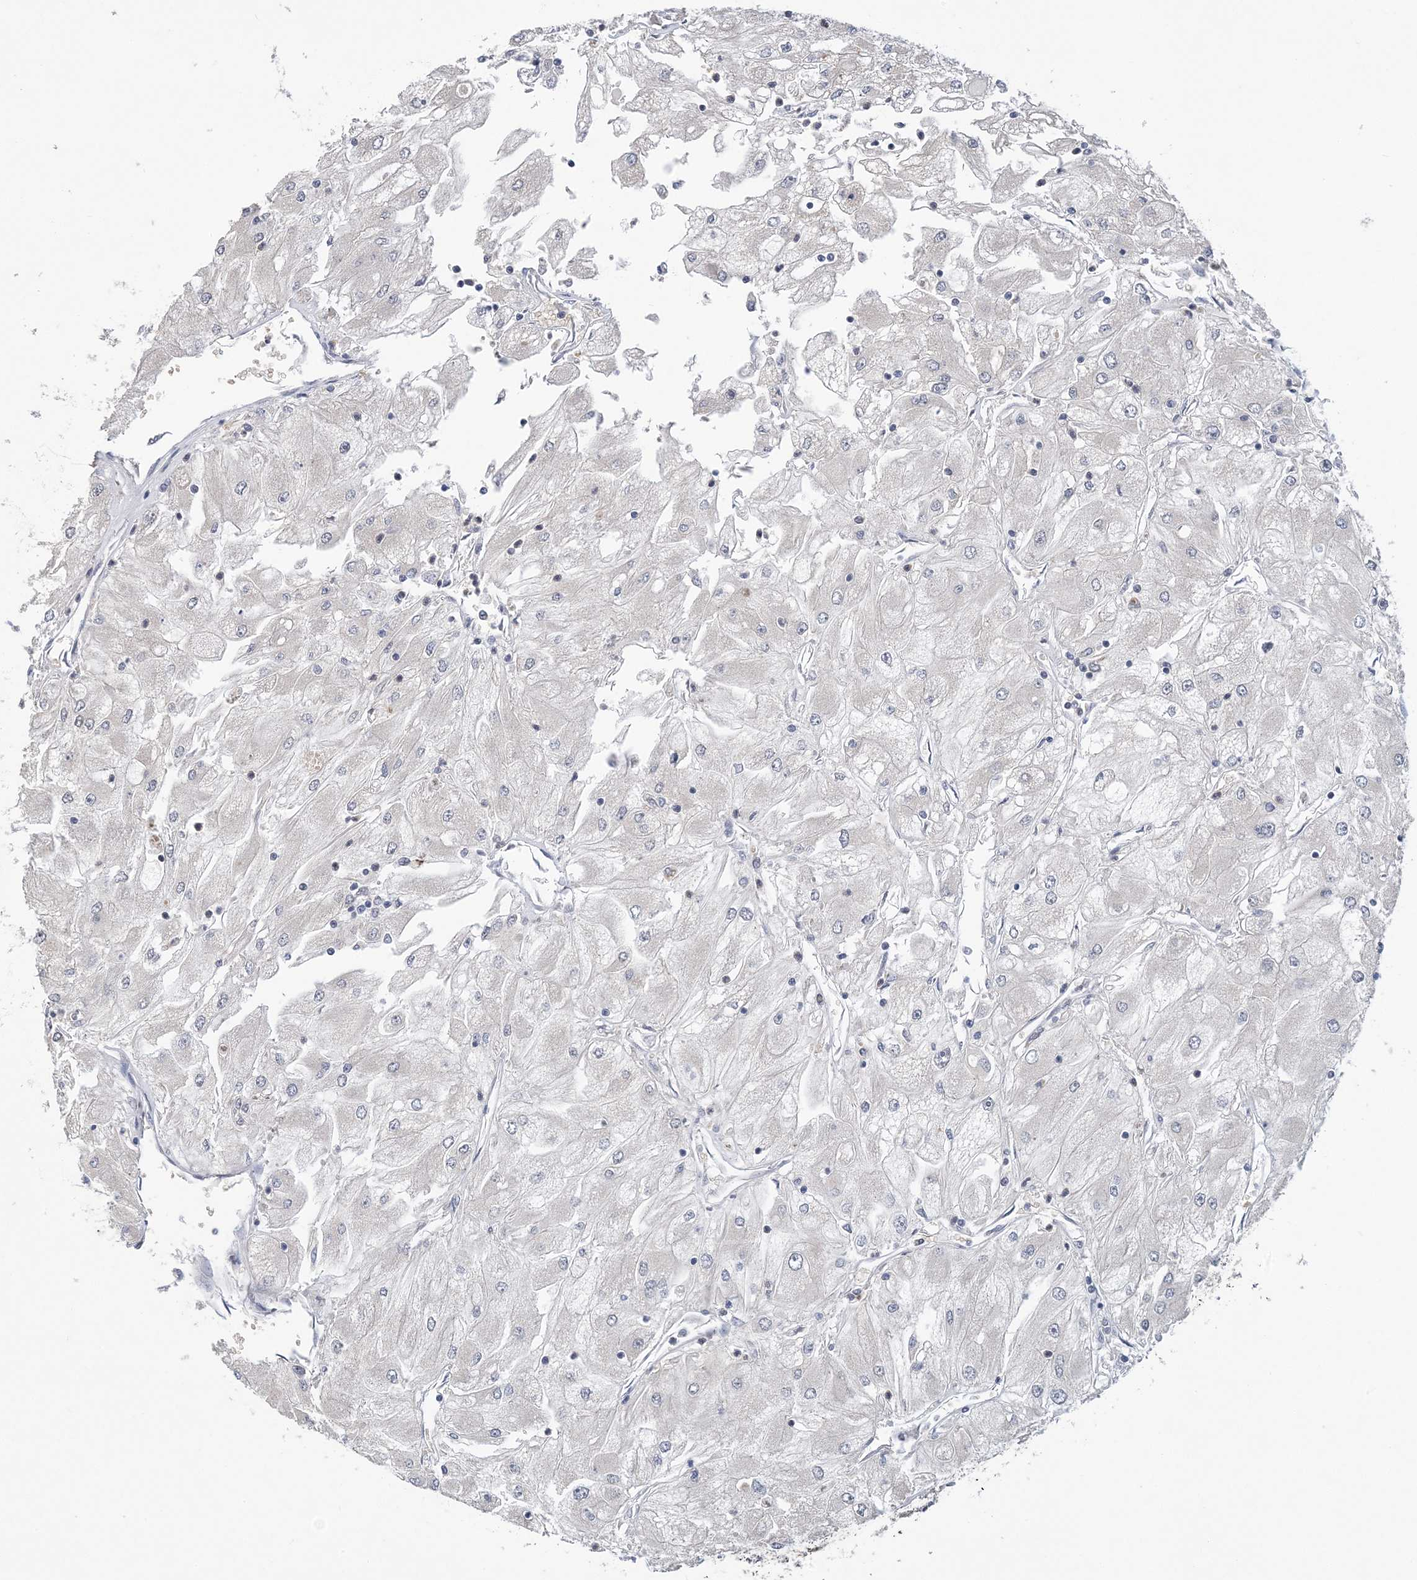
{"staining": {"intensity": "negative", "quantity": "none", "location": "none"}, "tissue": "renal cancer", "cell_type": "Tumor cells", "image_type": "cancer", "snomed": [{"axis": "morphology", "description": "Adenocarcinoma, NOS"}, {"axis": "topography", "description": "Kidney"}], "caption": "An immunohistochemistry (IHC) photomicrograph of renal adenocarcinoma is shown. There is no staining in tumor cells of renal adenocarcinoma.", "gene": "ZBTB7A", "patient": {"sex": "male", "age": 80}}